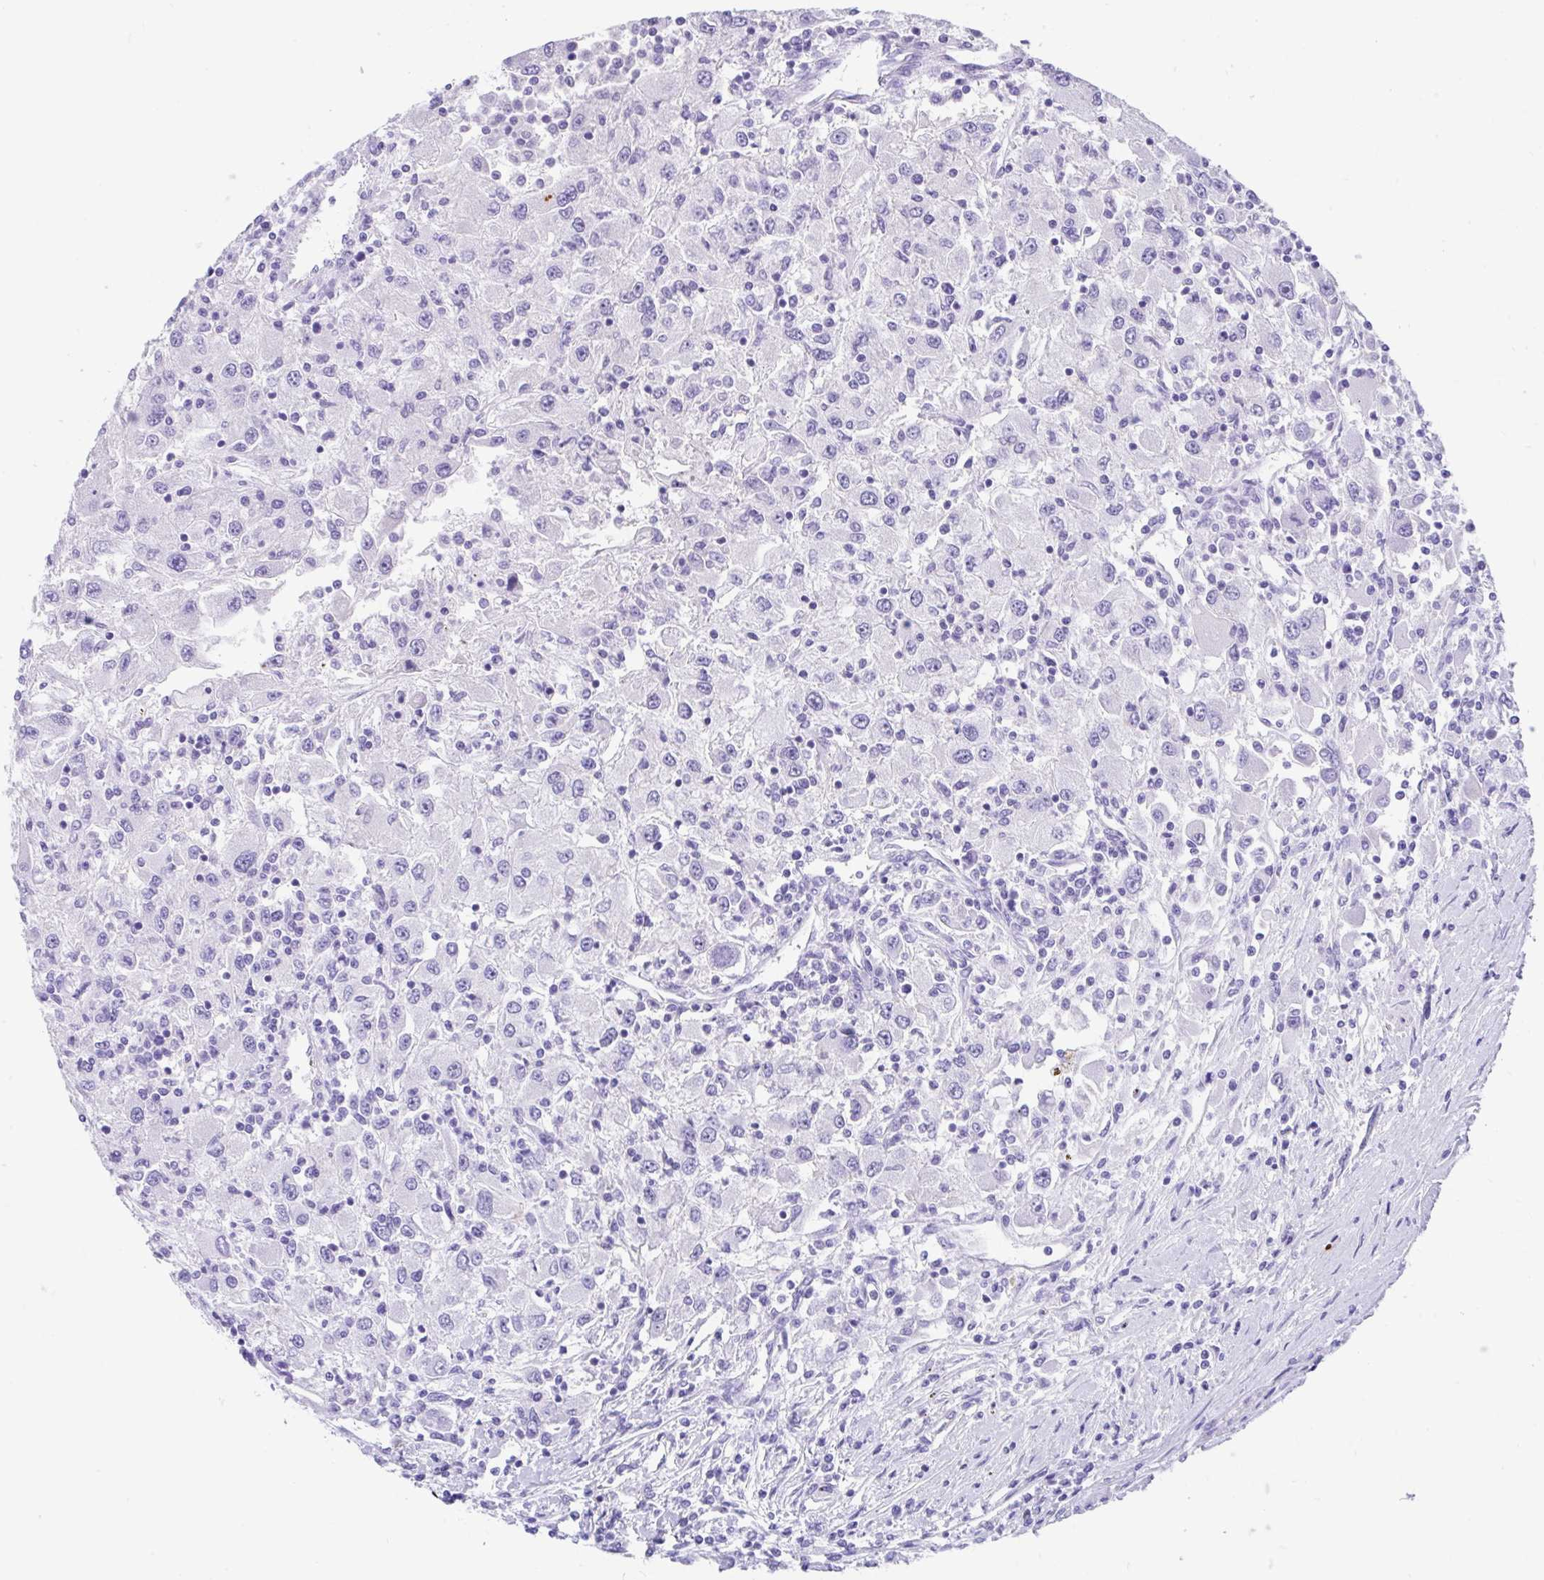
{"staining": {"intensity": "negative", "quantity": "none", "location": "none"}, "tissue": "renal cancer", "cell_type": "Tumor cells", "image_type": "cancer", "snomed": [{"axis": "morphology", "description": "Adenocarcinoma, NOS"}, {"axis": "topography", "description": "Kidney"}], "caption": "Tumor cells are negative for brown protein staining in renal cancer (adenocarcinoma).", "gene": "FAM107A", "patient": {"sex": "female", "age": 67}}